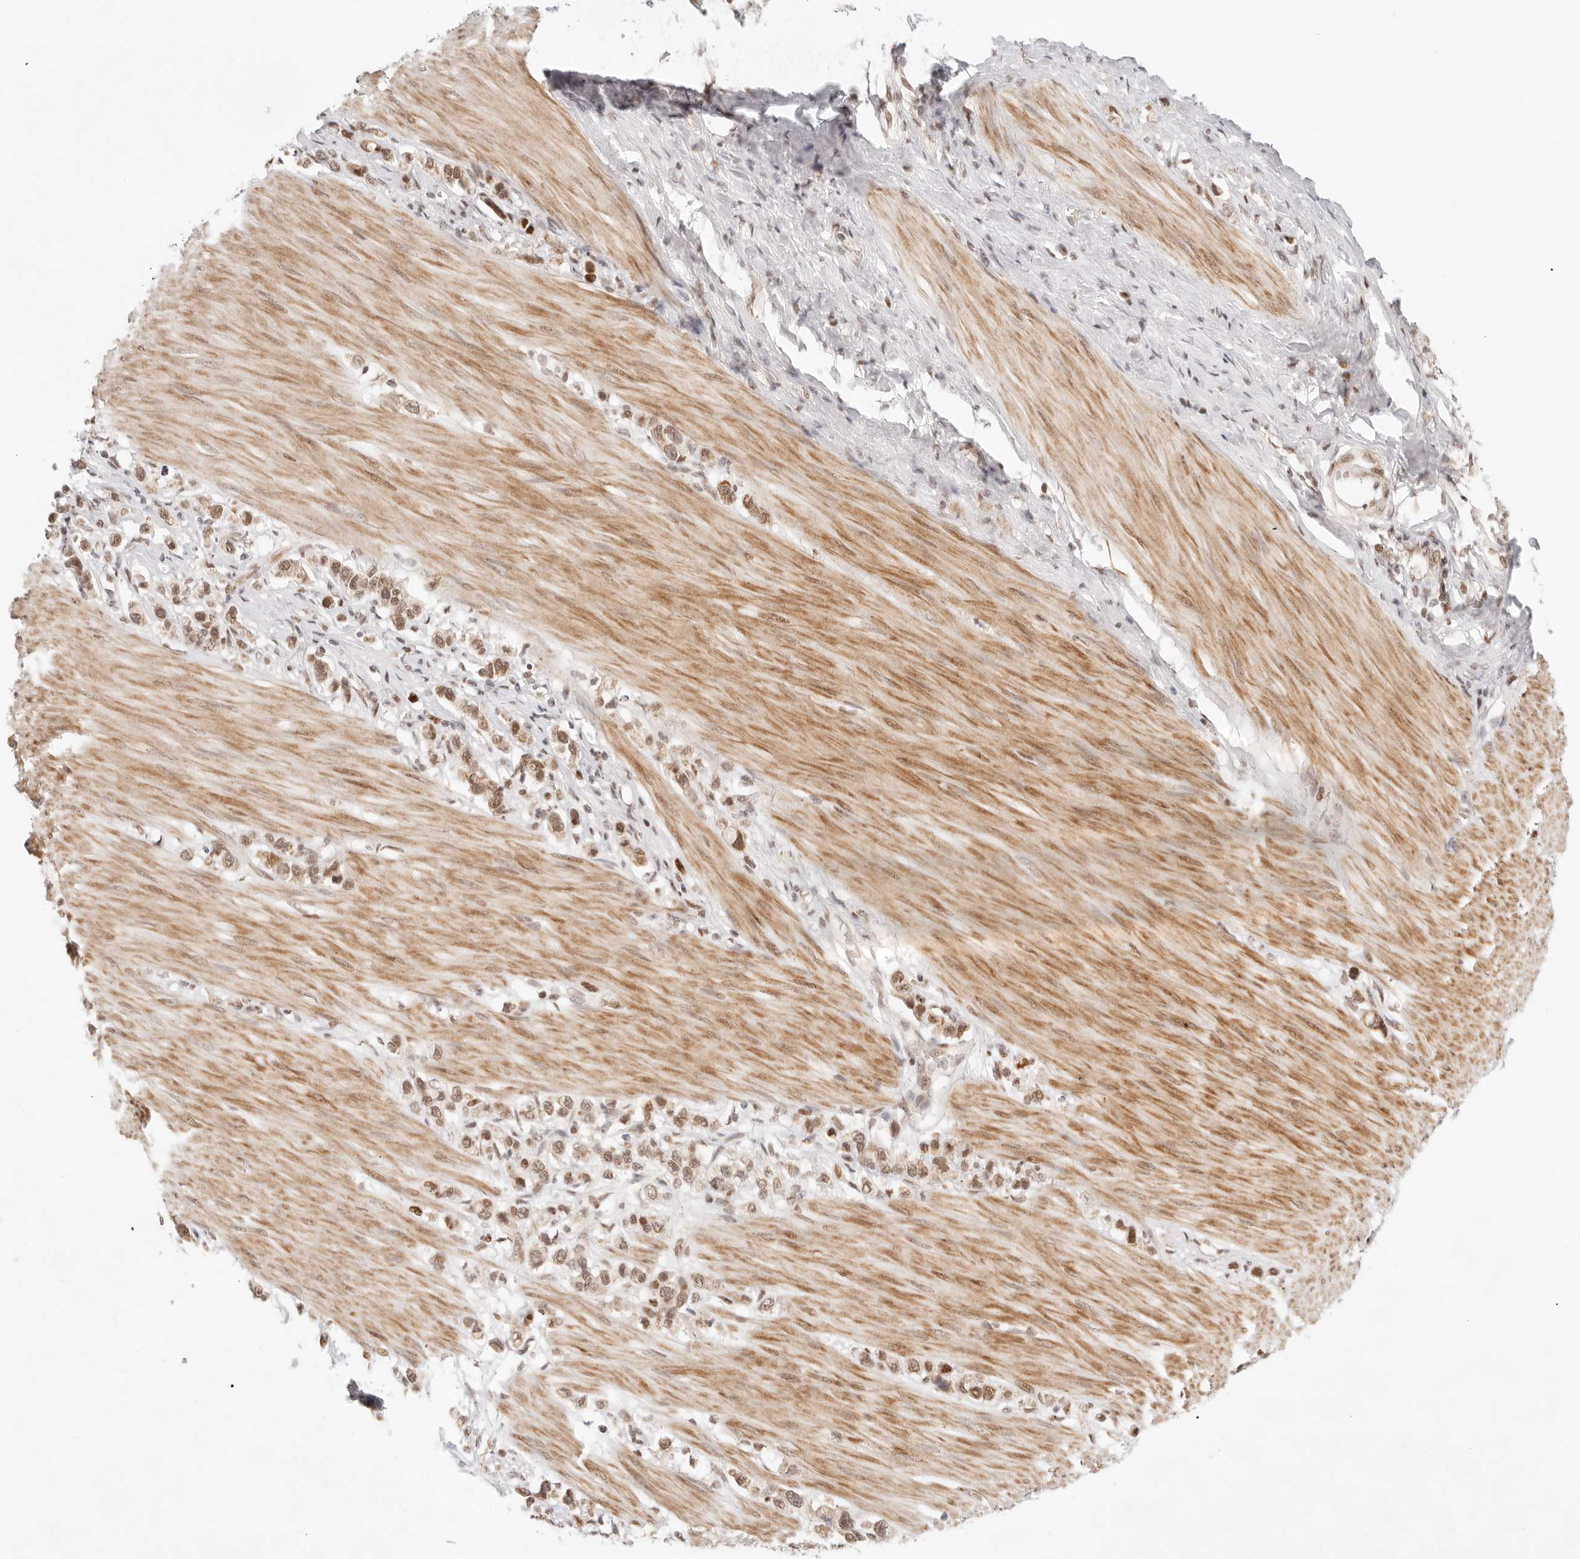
{"staining": {"intensity": "moderate", "quantity": ">75%", "location": "nuclear"}, "tissue": "stomach cancer", "cell_type": "Tumor cells", "image_type": "cancer", "snomed": [{"axis": "morphology", "description": "Adenocarcinoma, NOS"}, {"axis": "topography", "description": "Stomach"}], "caption": "Immunohistochemical staining of human stomach cancer (adenocarcinoma) exhibits medium levels of moderate nuclear expression in about >75% of tumor cells. (Stains: DAB (3,3'-diaminobenzidine) in brown, nuclei in blue, Microscopy: brightfield microscopy at high magnification).", "gene": "HOXC5", "patient": {"sex": "female", "age": 65}}